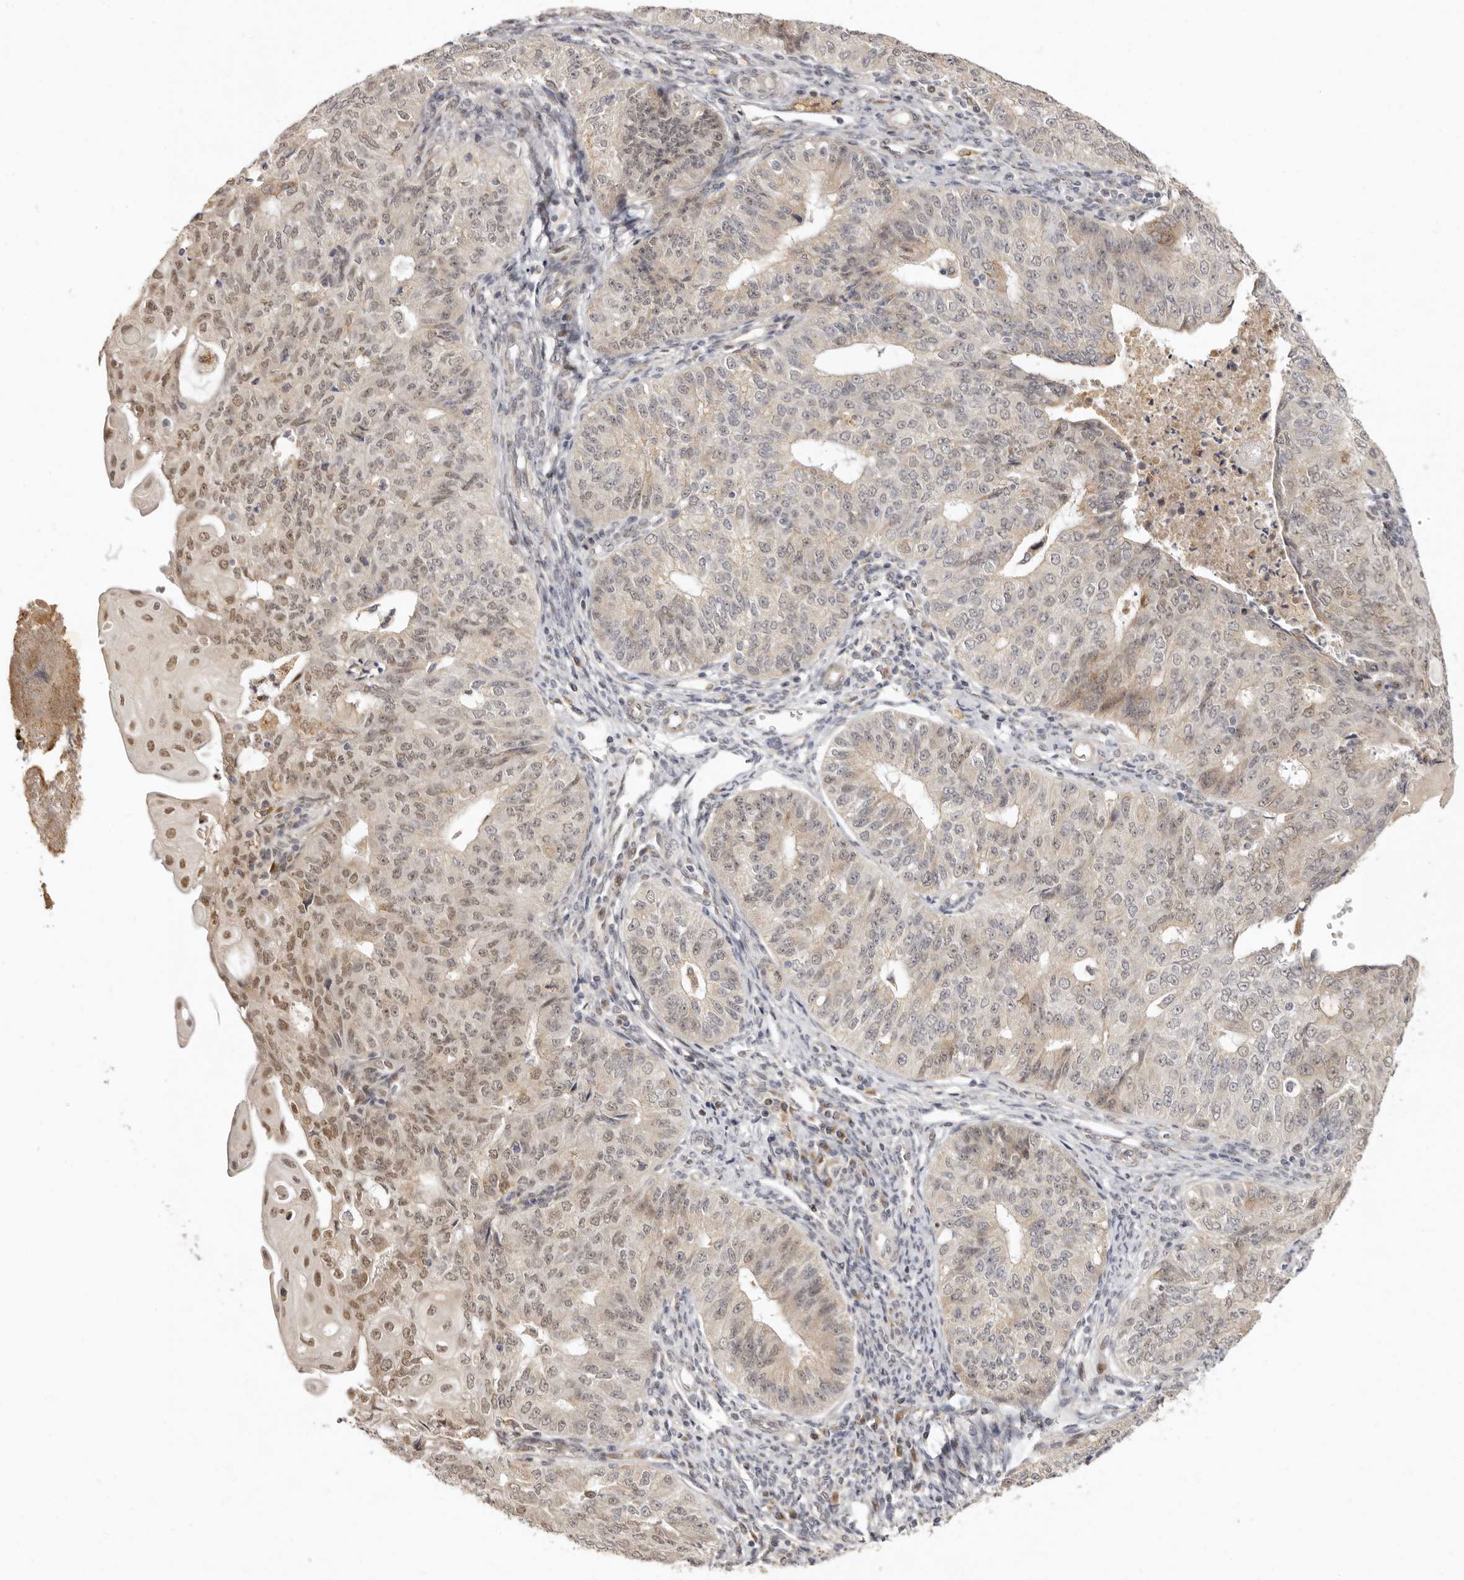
{"staining": {"intensity": "moderate", "quantity": "25%-75%", "location": "nuclear"}, "tissue": "endometrial cancer", "cell_type": "Tumor cells", "image_type": "cancer", "snomed": [{"axis": "morphology", "description": "Adenocarcinoma, NOS"}, {"axis": "topography", "description": "Endometrium"}], "caption": "Immunohistochemistry (IHC) (DAB (3,3'-diaminobenzidine)) staining of endometrial adenocarcinoma shows moderate nuclear protein expression in about 25%-75% of tumor cells. (DAB (3,3'-diaminobenzidine) IHC, brown staining for protein, blue staining for nuclei).", "gene": "ZNF326", "patient": {"sex": "female", "age": 32}}